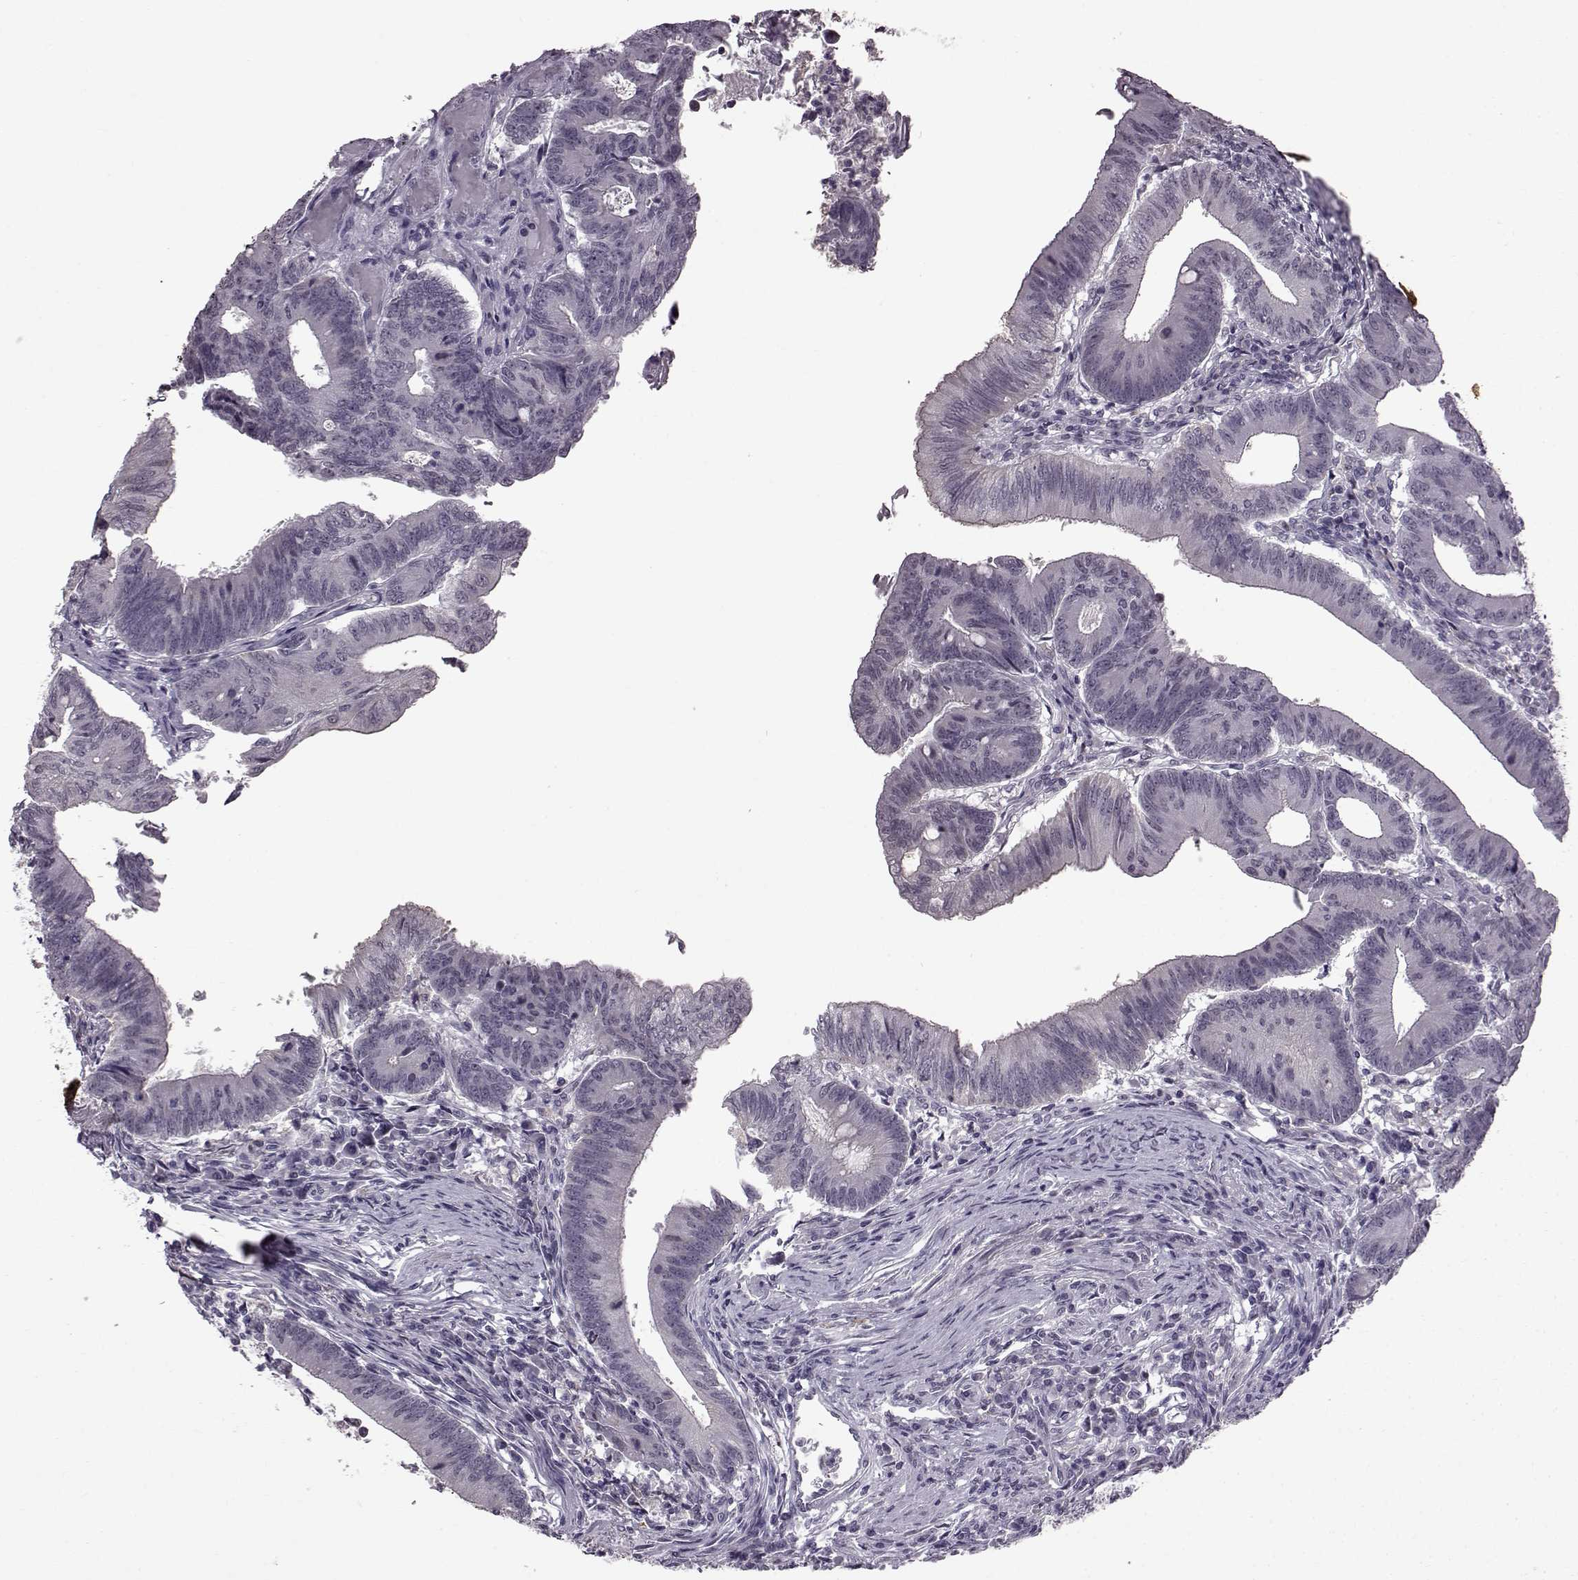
{"staining": {"intensity": "negative", "quantity": "none", "location": "none"}, "tissue": "colorectal cancer", "cell_type": "Tumor cells", "image_type": "cancer", "snomed": [{"axis": "morphology", "description": "Adenocarcinoma, NOS"}, {"axis": "topography", "description": "Colon"}], "caption": "DAB (3,3'-diaminobenzidine) immunohistochemical staining of colorectal cancer demonstrates no significant positivity in tumor cells.", "gene": "SLC28A2", "patient": {"sex": "female", "age": 70}}